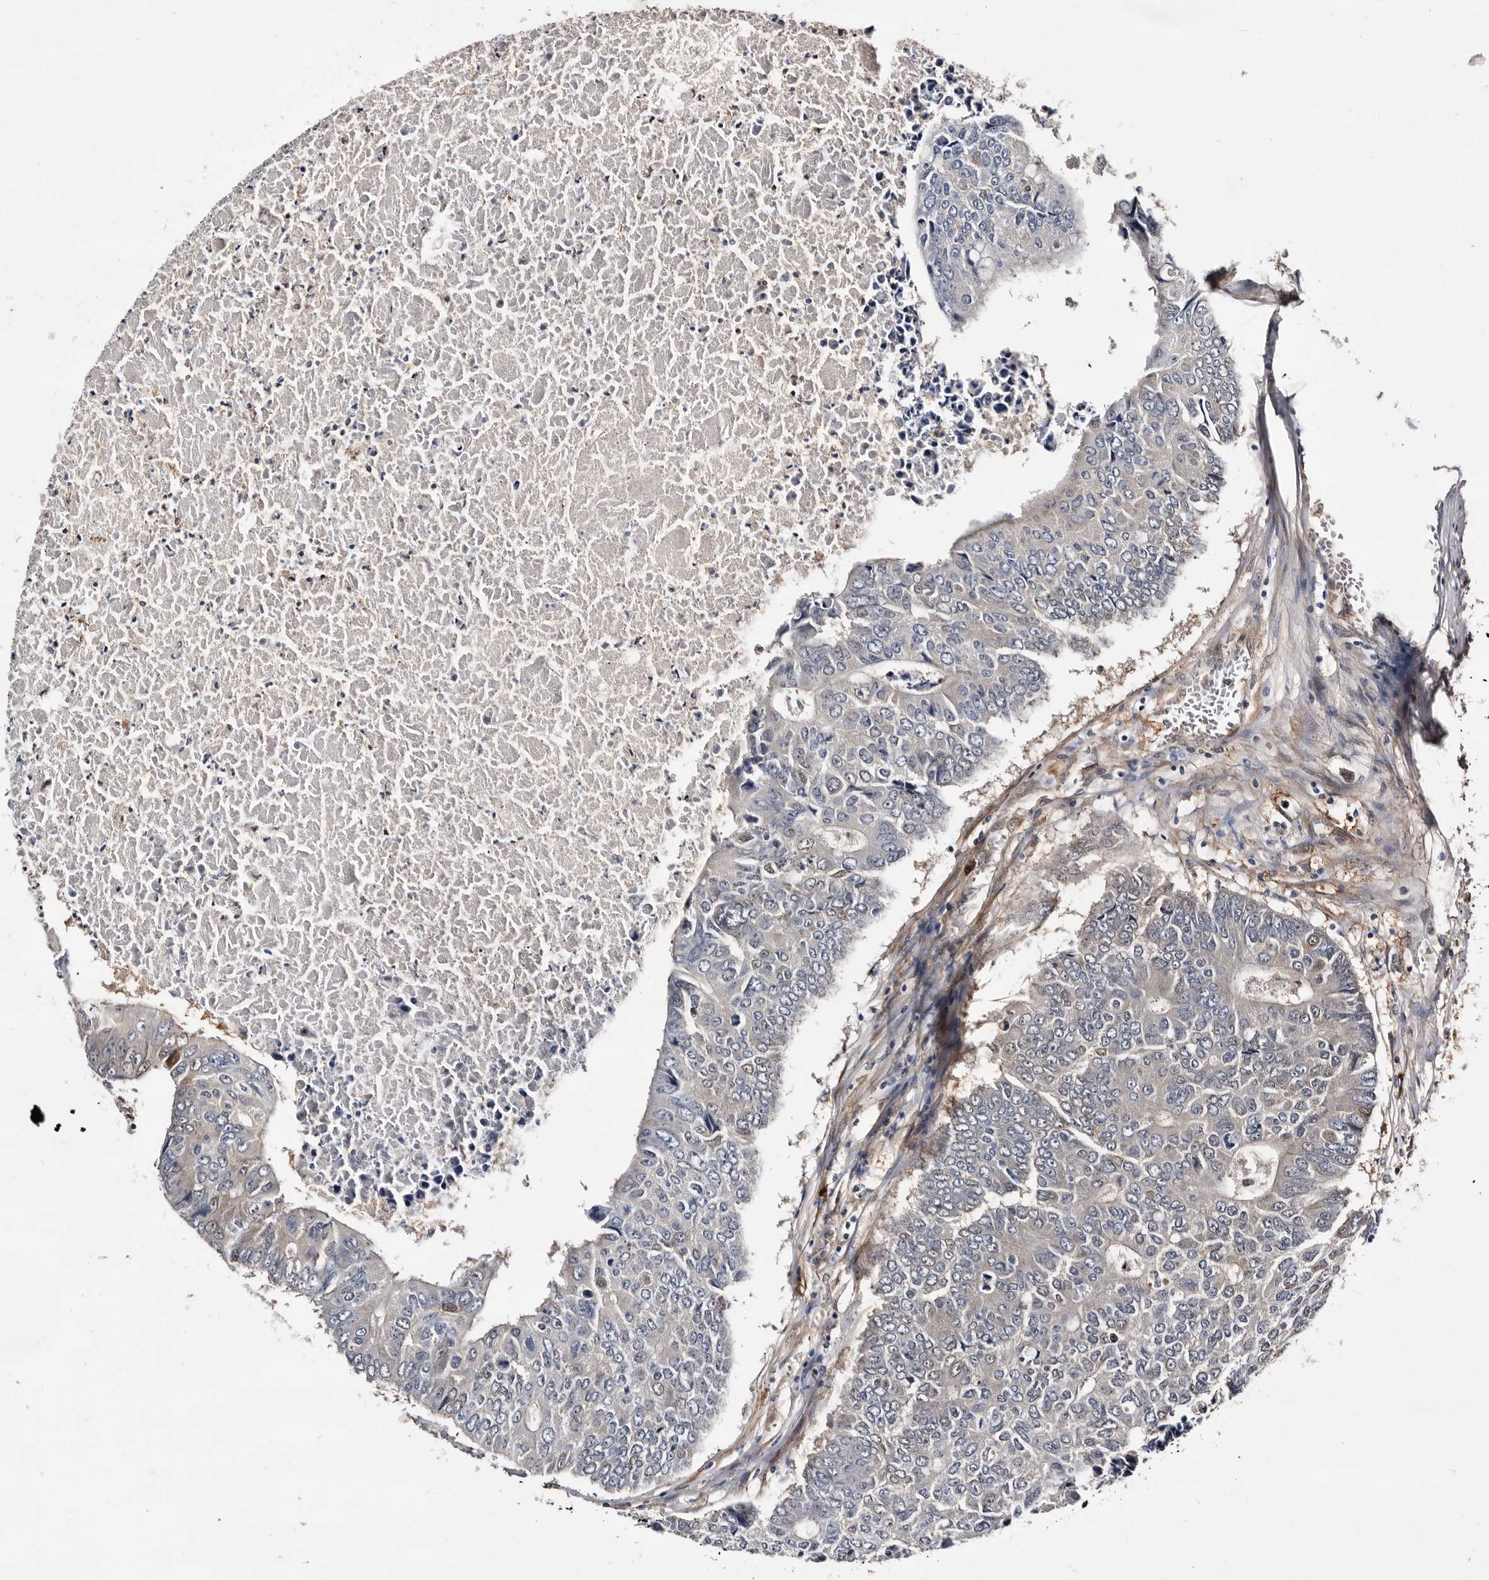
{"staining": {"intensity": "weak", "quantity": "<25%", "location": "cytoplasmic/membranous,nuclear"}, "tissue": "colorectal cancer", "cell_type": "Tumor cells", "image_type": "cancer", "snomed": [{"axis": "morphology", "description": "Adenocarcinoma, NOS"}, {"axis": "topography", "description": "Colon"}], "caption": "Protein analysis of colorectal adenocarcinoma demonstrates no significant staining in tumor cells. Nuclei are stained in blue.", "gene": "TP53I3", "patient": {"sex": "male", "age": 87}}